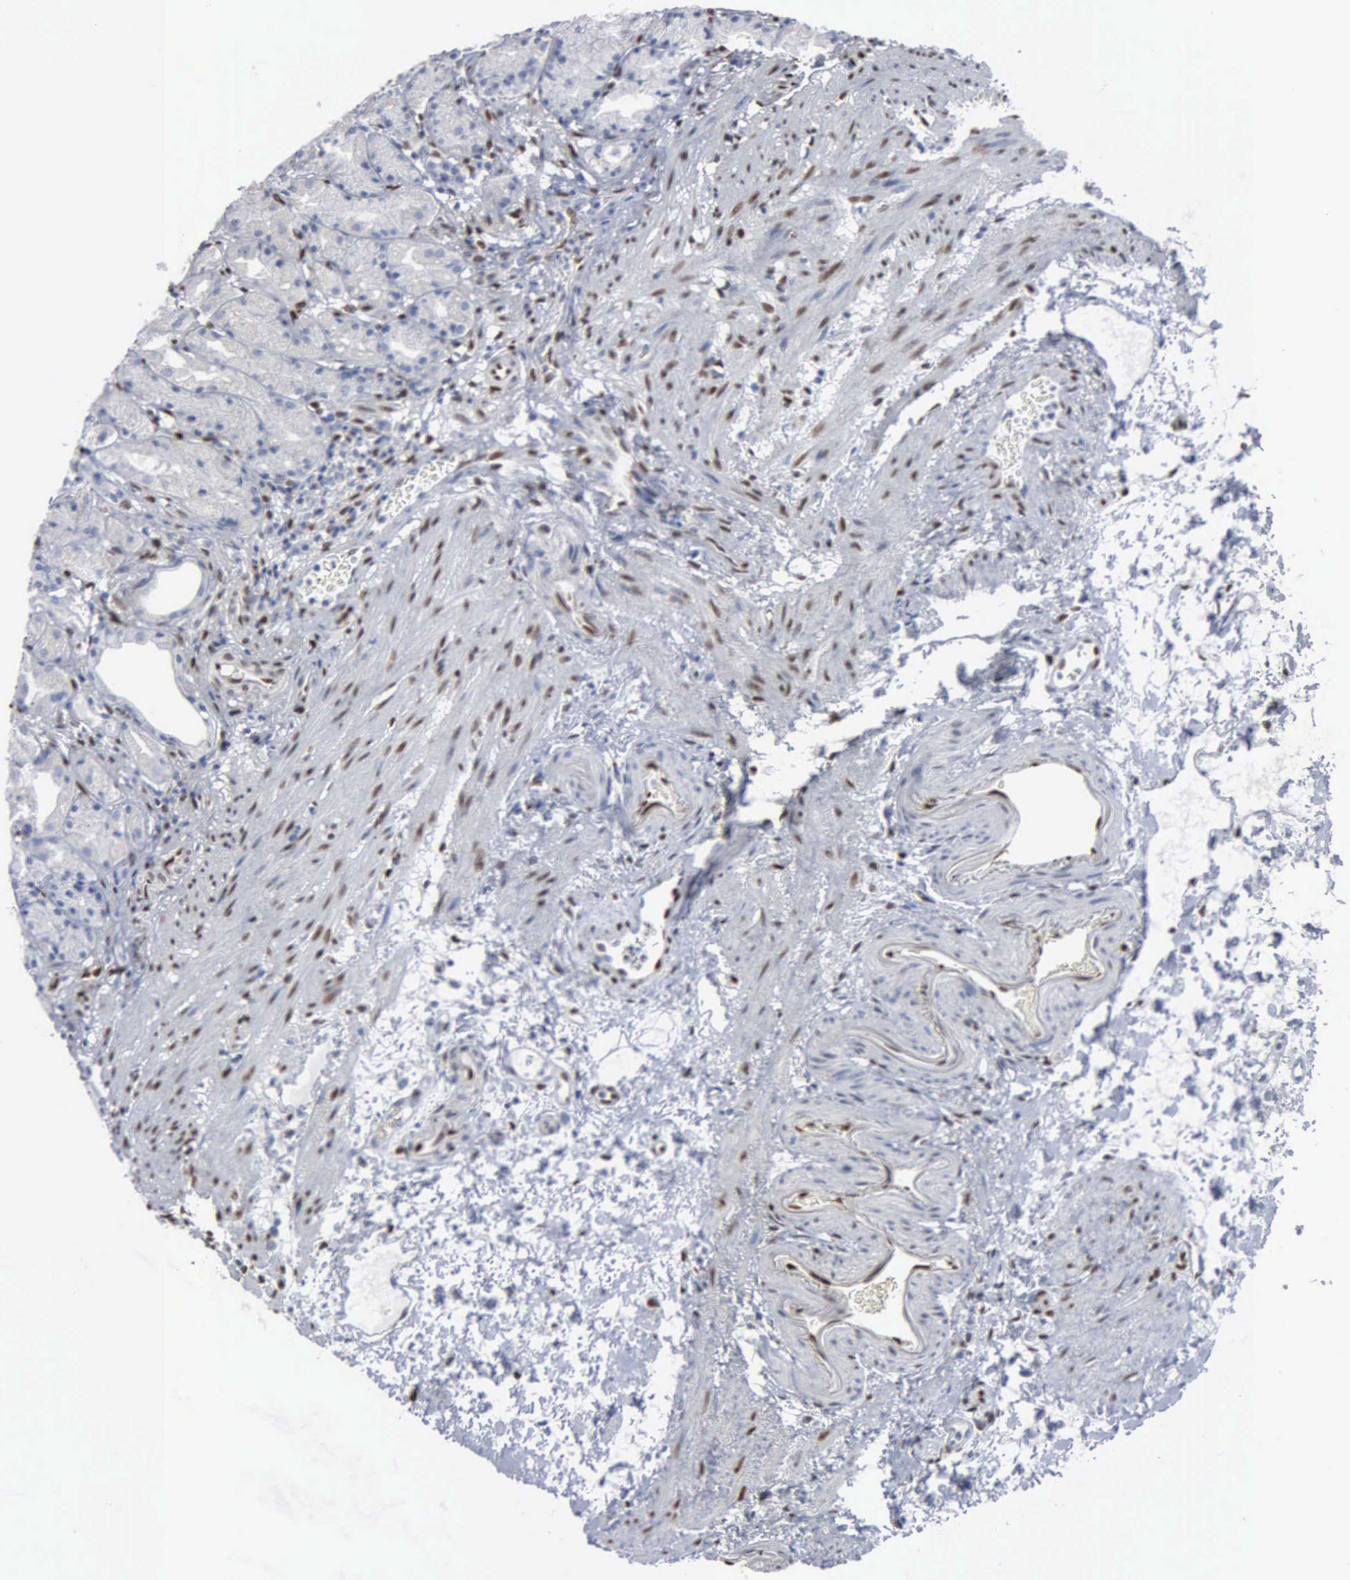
{"staining": {"intensity": "negative", "quantity": "none", "location": "none"}, "tissue": "stomach", "cell_type": "Glandular cells", "image_type": "normal", "snomed": [{"axis": "morphology", "description": "Normal tissue, NOS"}, {"axis": "topography", "description": "Stomach, upper"}], "caption": "A histopathology image of stomach stained for a protein demonstrates no brown staining in glandular cells. The staining is performed using DAB (3,3'-diaminobenzidine) brown chromogen with nuclei counter-stained in using hematoxylin.", "gene": "FGF2", "patient": {"sex": "female", "age": 75}}